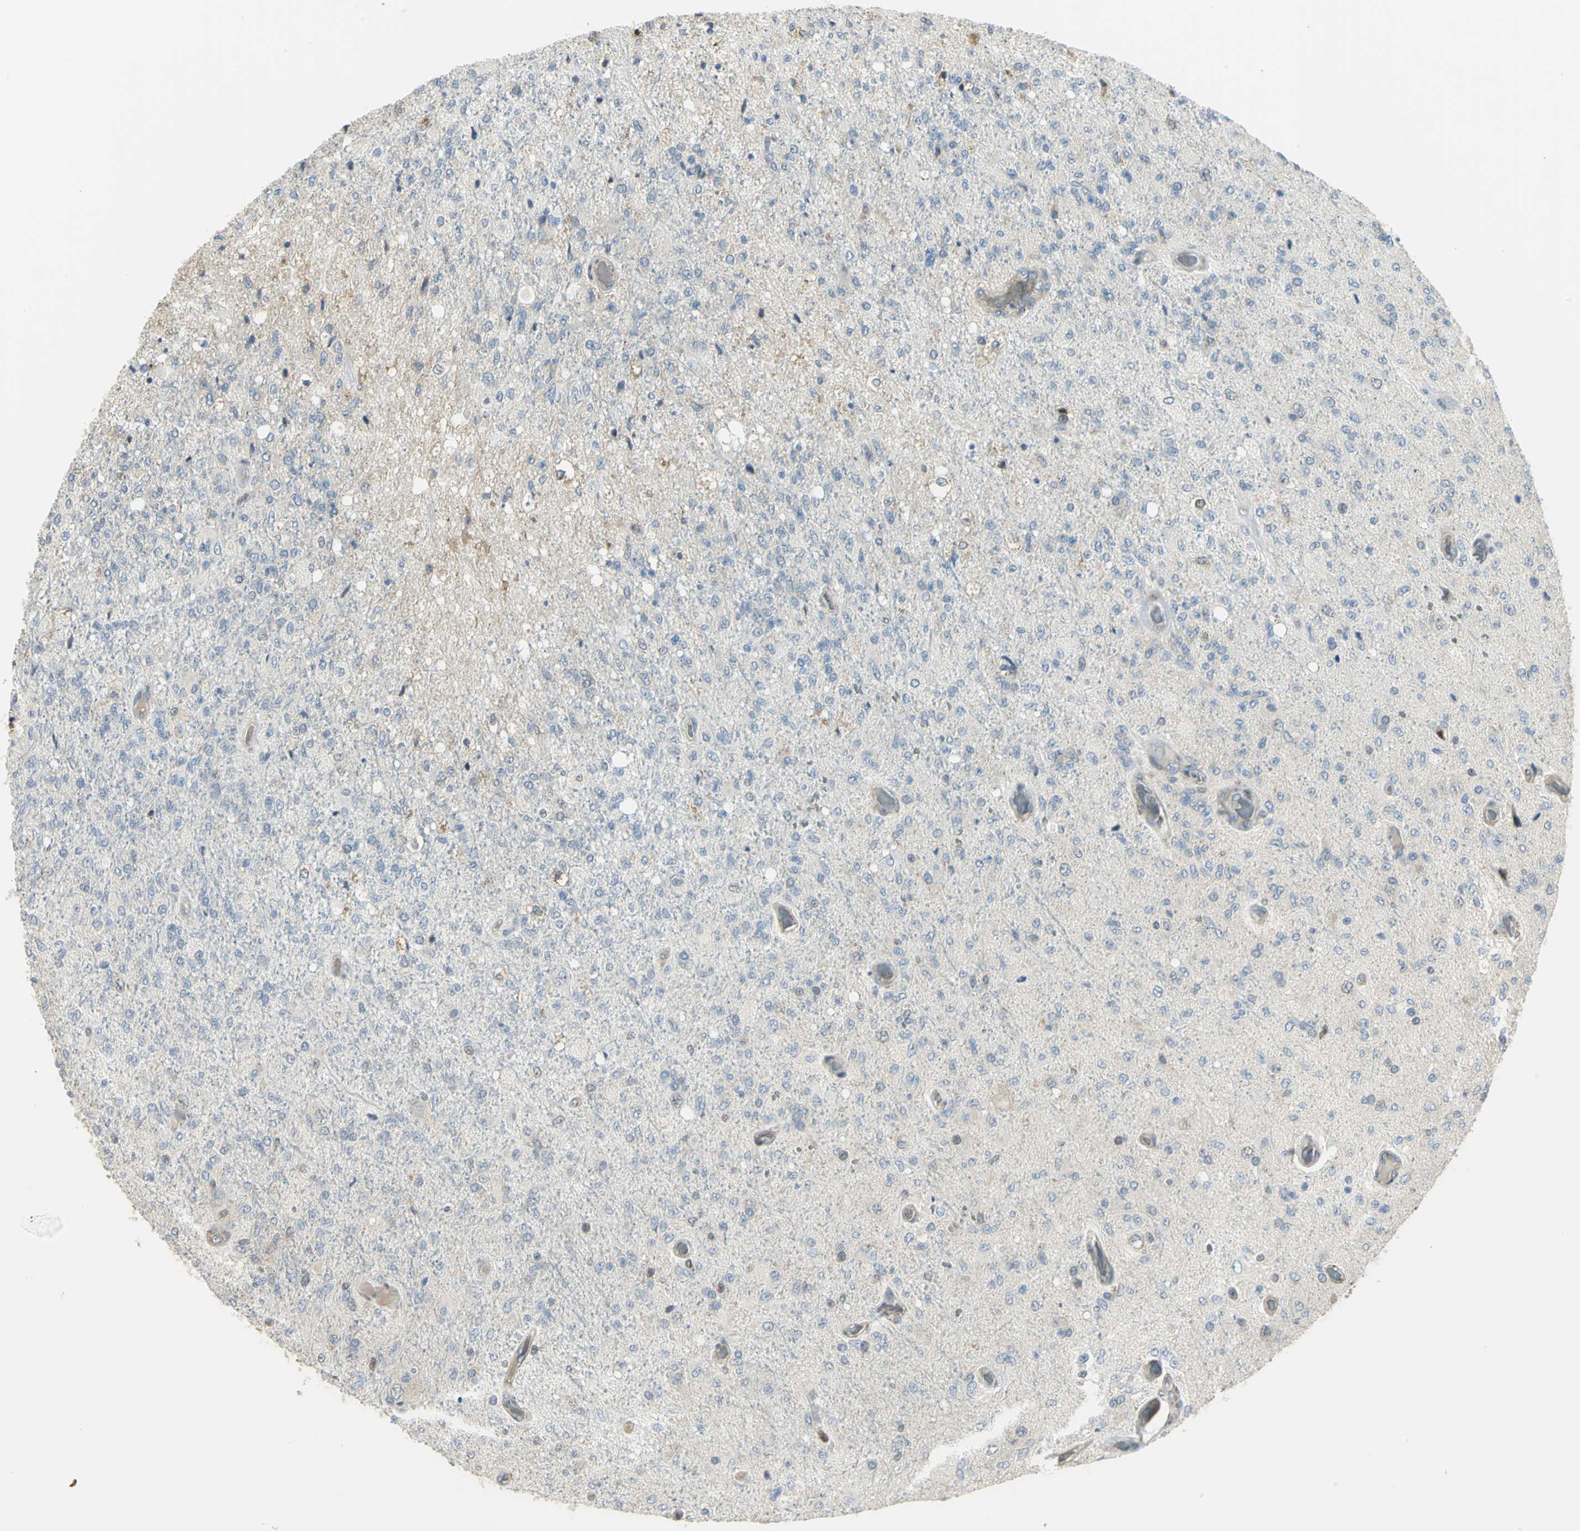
{"staining": {"intensity": "negative", "quantity": "none", "location": "none"}, "tissue": "glioma", "cell_type": "Tumor cells", "image_type": "cancer", "snomed": [{"axis": "morphology", "description": "Normal tissue, NOS"}, {"axis": "morphology", "description": "Glioma, malignant, High grade"}, {"axis": "topography", "description": "Cerebral cortex"}], "caption": "A micrograph of human glioma is negative for staining in tumor cells.", "gene": "ANK1", "patient": {"sex": "male", "age": 77}}